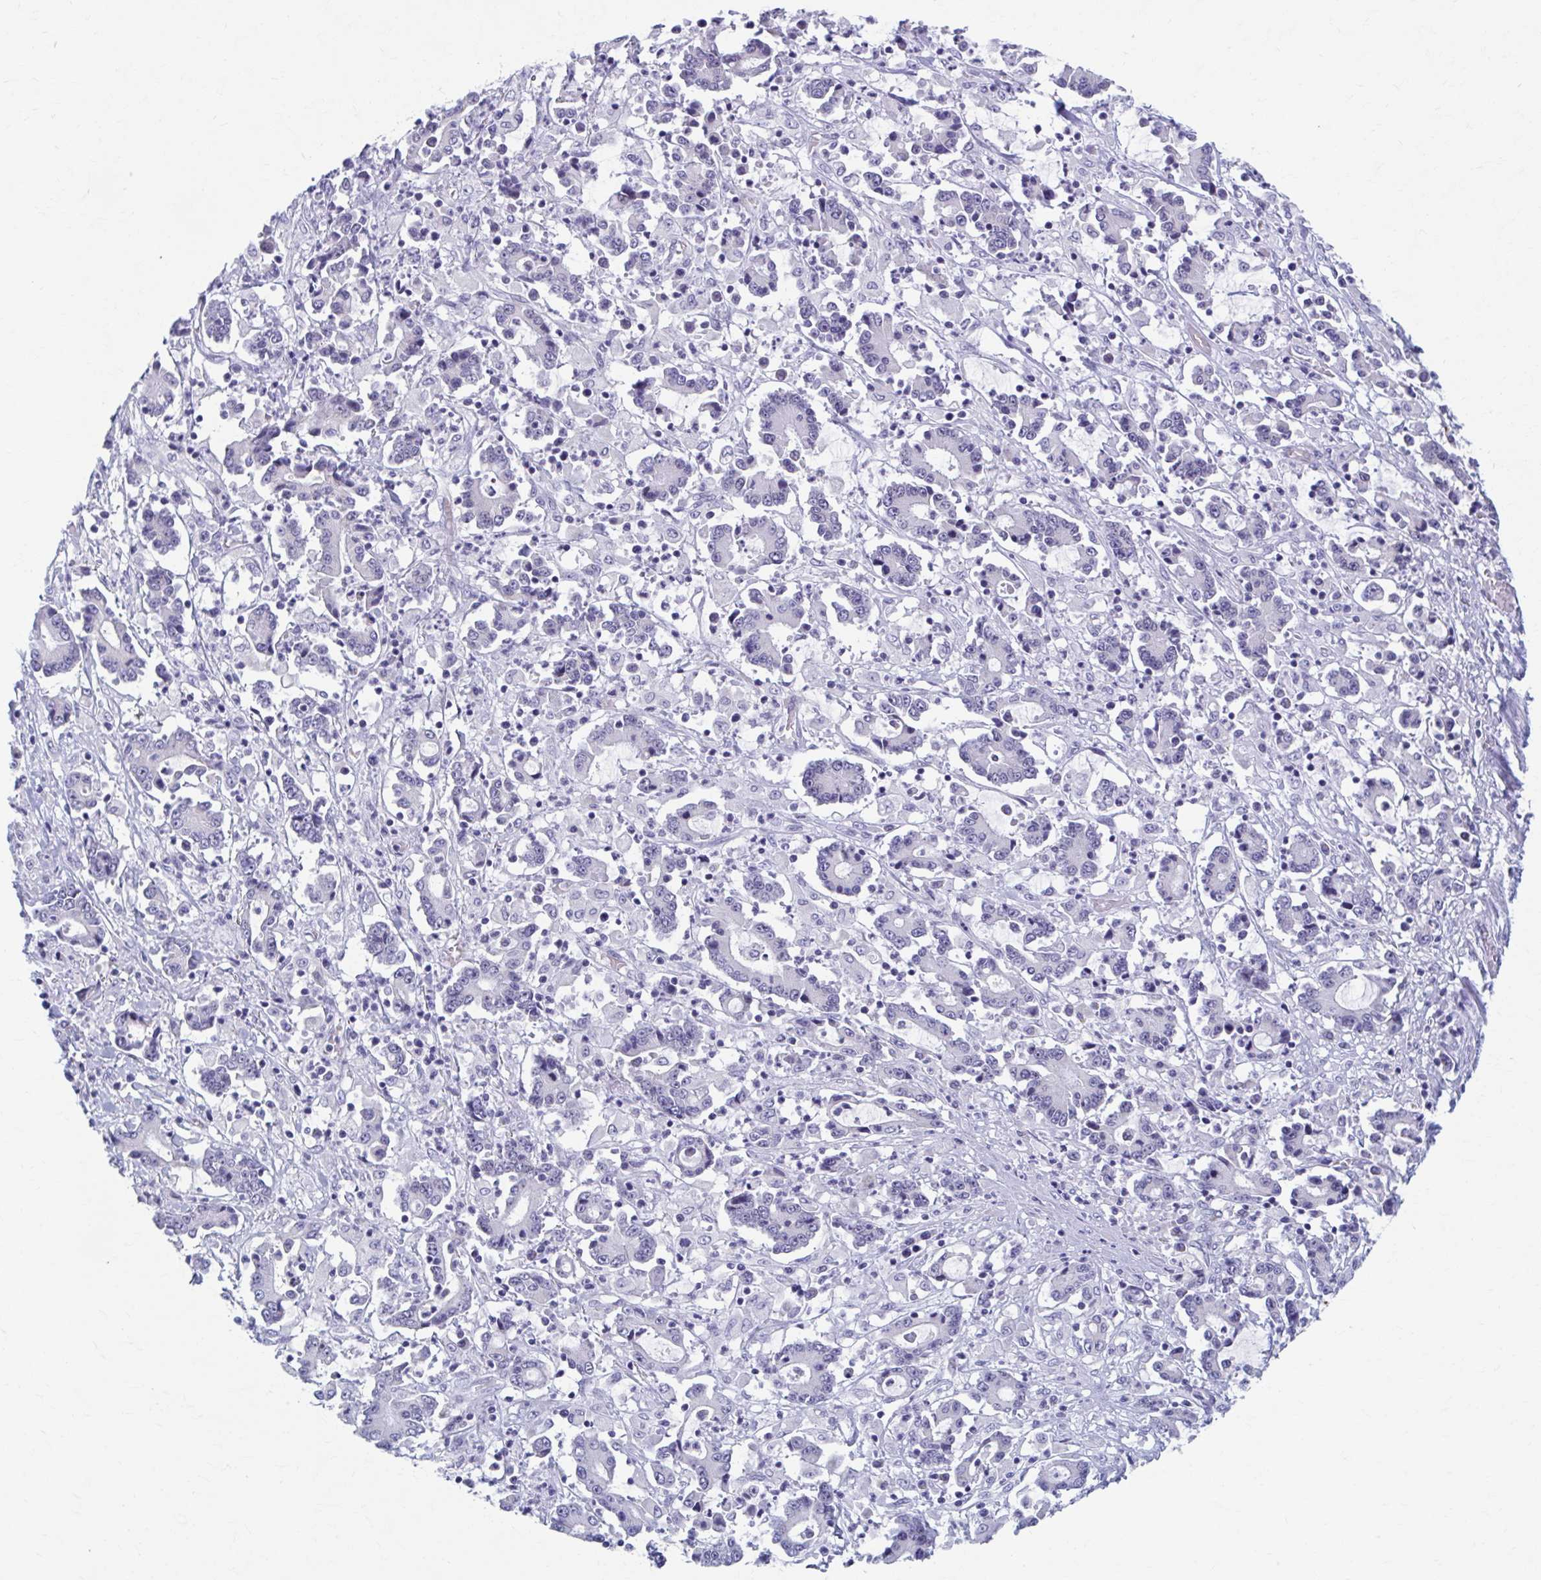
{"staining": {"intensity": "negative", "quantity": "none", "location": "none"}, "tissue": "stomach cancer", "cell_type": "Tumor cells", "image_type": "cancer", "snomed": [{"axis": "morphology", "description": "Adenocarcinoma, NOS"}, {"axis": "topography", "description": "Stomach, upper"}], "caption": "Immunohistochemistry histopathology image of human stomach cancer stained for a protein (brown), which reveals no staining in tumor cells.", "gene": "CCDC105", "patient": {"sex": "male", "age": 68}}